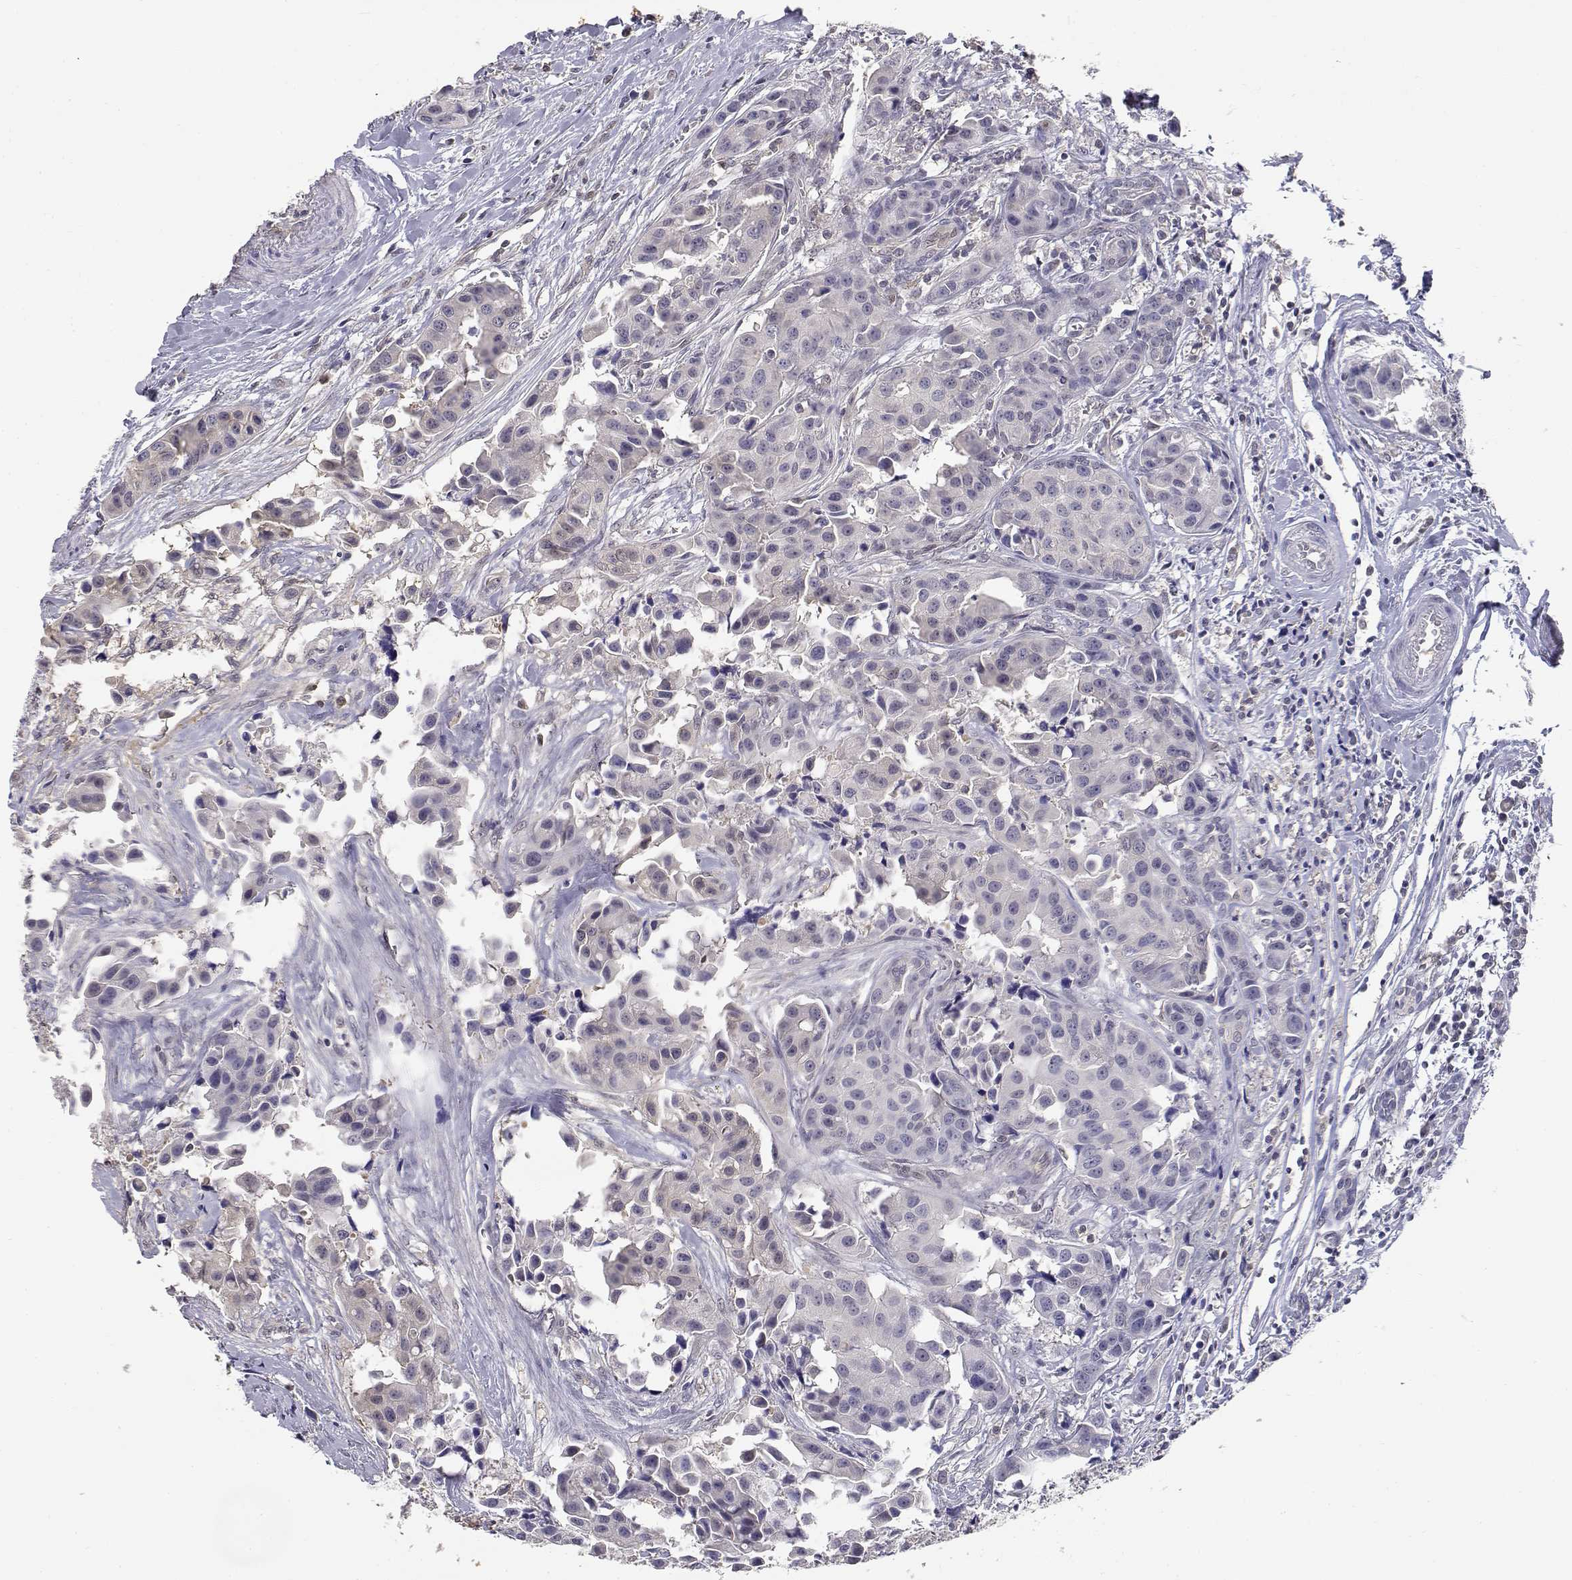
{"staining": {"intensity": "negative", "quantity": "none", "location": "none"}, "tissue": "head and neck cancer", "cell_type": "Tumor cells", "image_type": "cancer", "snomed": [{"axis": "morphology", "description": "Adenocarcinoma, NOS"}, {"axis": "topography", "description": "Head-Neck"}], "caption": "Tumor cells show no significant staining in head and neck cancer.", "gene": "ADA", "patient": {"sex": "male", "age": 76}}